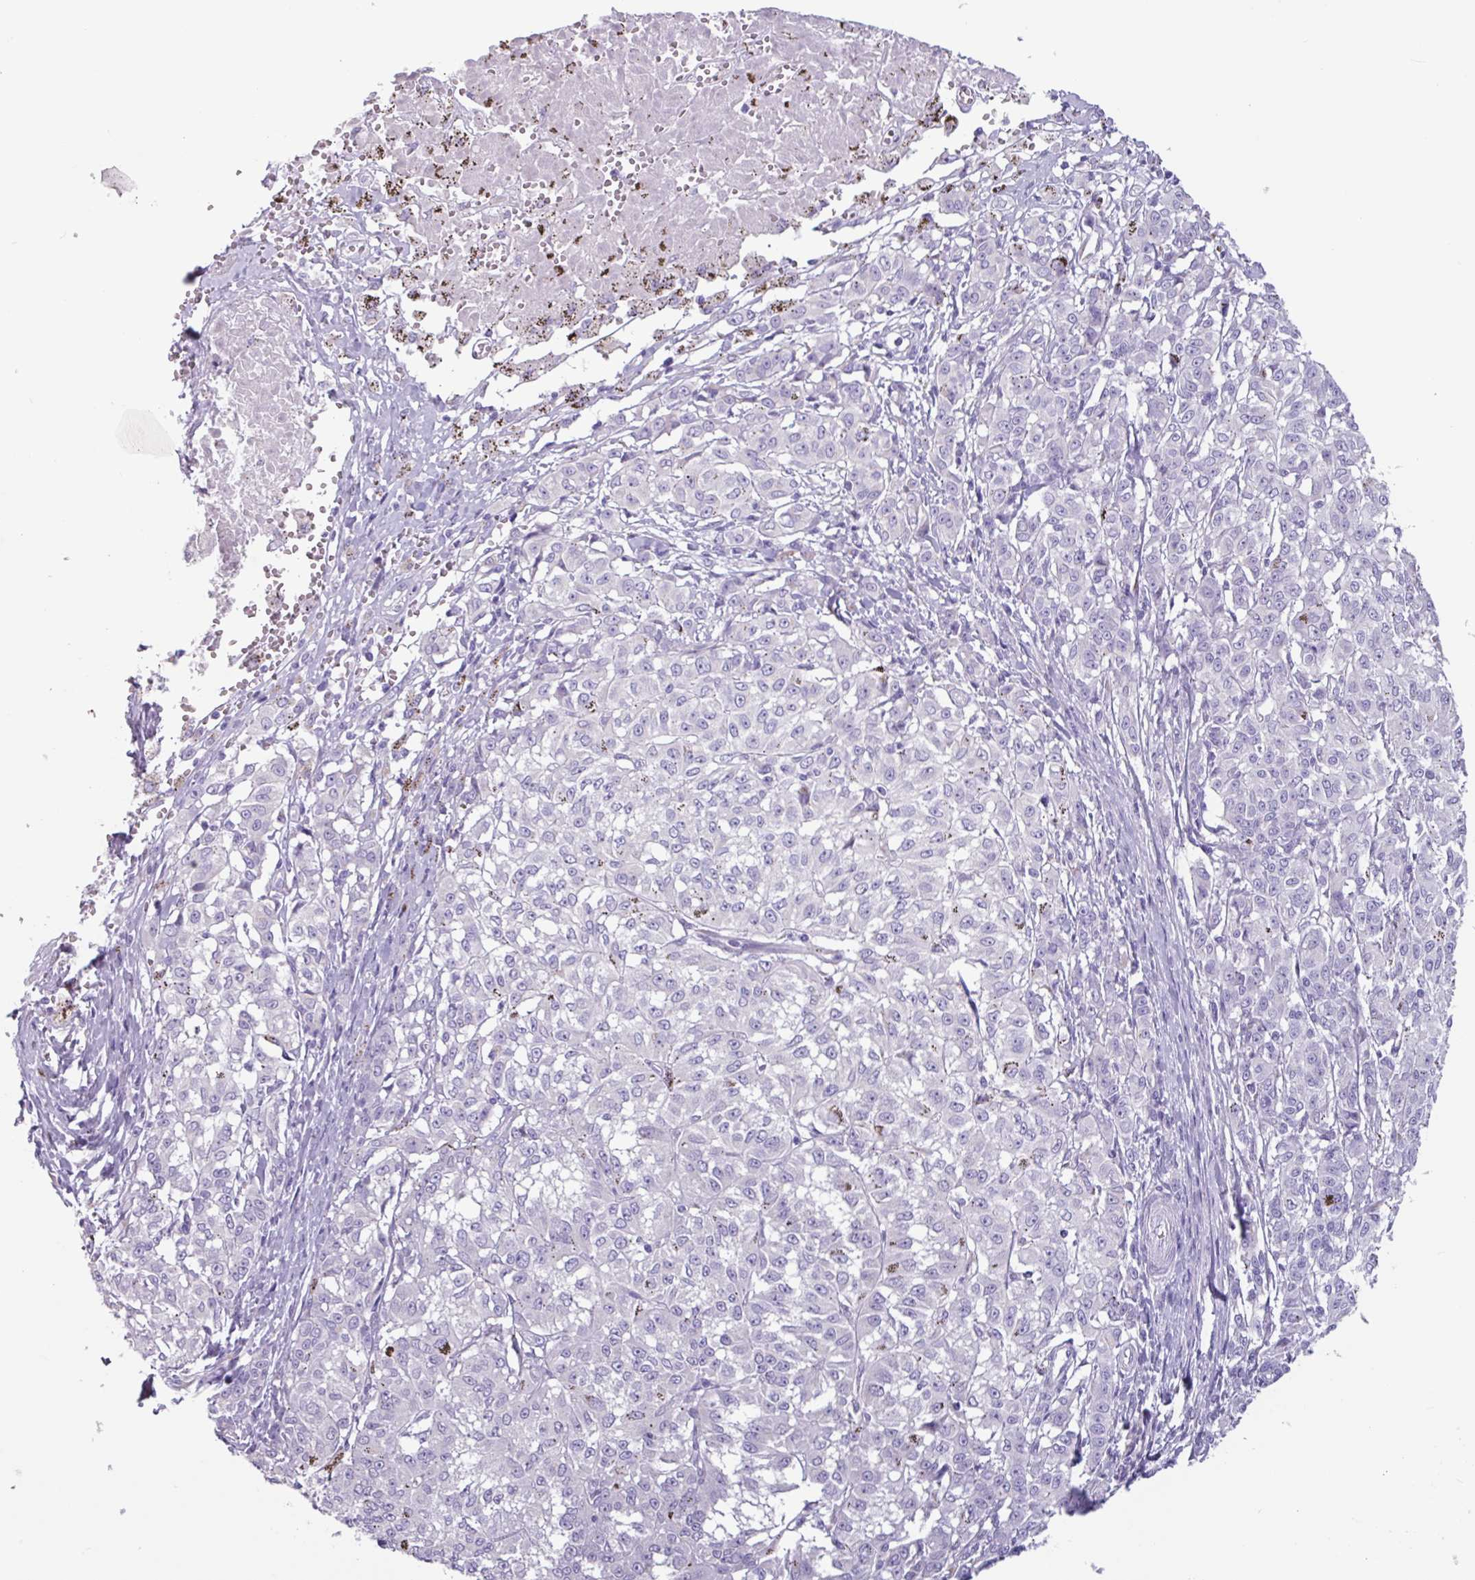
{"staining": {"intensity": "negative", "quantity": "none", "location": "none"}, "tissue": "melanoma", "cell_type": "Tumor cells", "image_type": "cancer", "snomed": [{"axis": "morphology", "description": "Malignant melanoma, NOS"}, {"axis": "topography", "description": "Skin"}], "caption": "A micrograph of human melanoma is negative for staining in tumor cells.", "gene": "ADGRE1", "patient": {"sex": "female", "age": 72}}